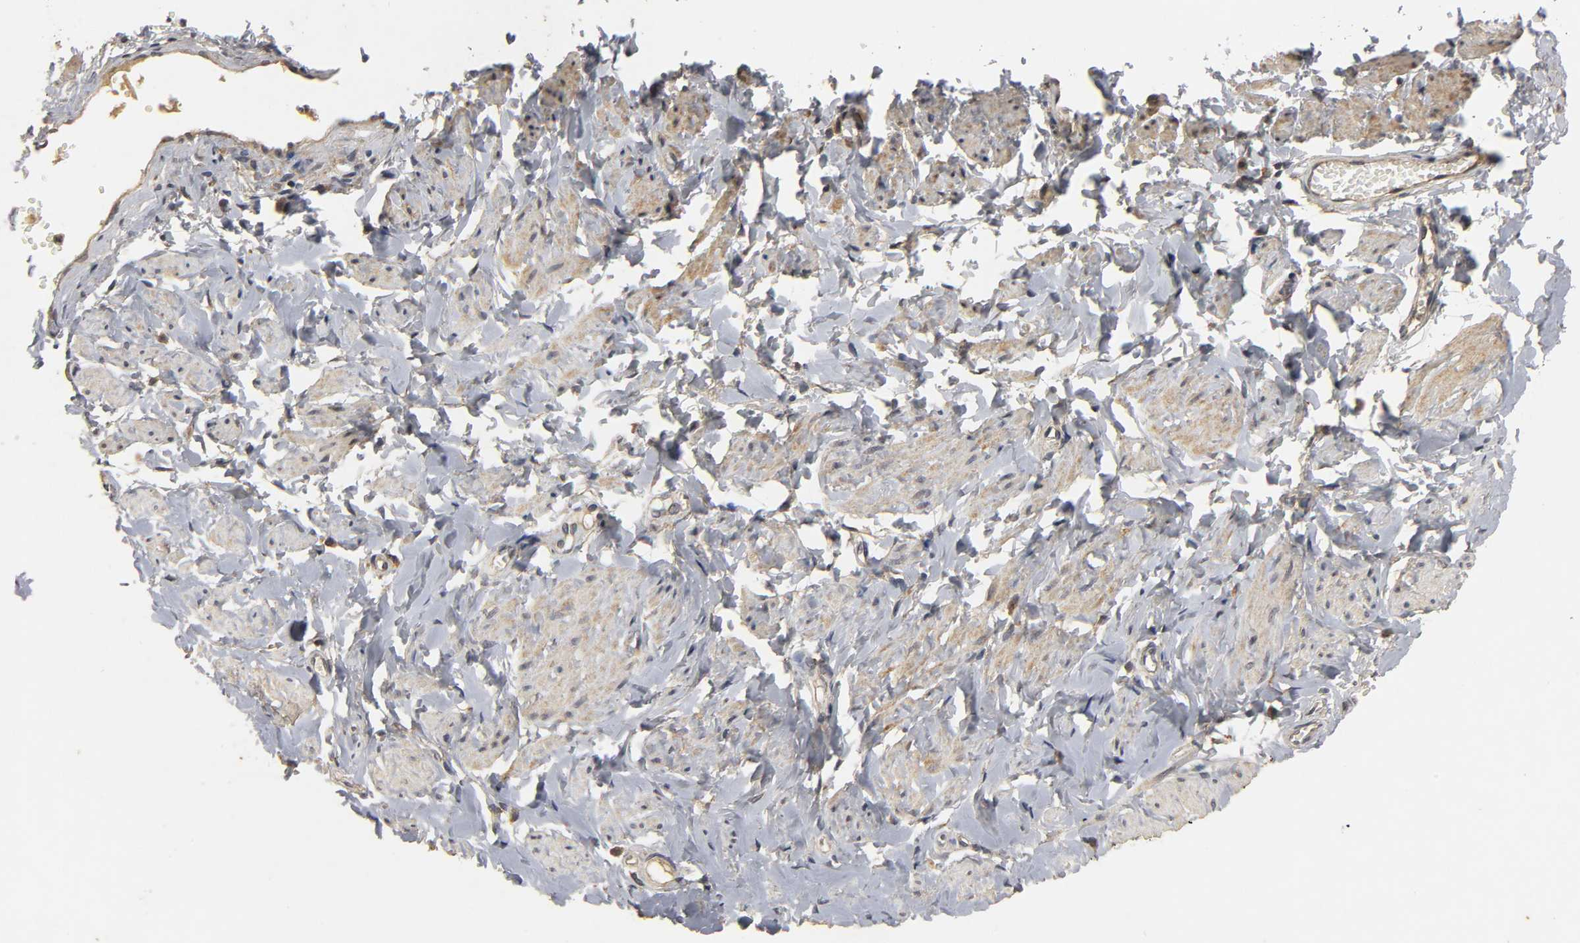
{"staining": {"intensity": "weak", "quantity": ">75%", "location": "cytoplasmic/membranous"}, "tissue": "vagina", "cell_type": "Squamous epithelial cells", "image_type": "normal", "snomed": [{"axis": "morphology", "description": "Normal tissue, NOS"}, {"axis": "topography", "description": "Vagina"}], "caption": "IHC of unremarkable human vagina demonstrates low levels of weak cytoplasmic/membranous positivity in approximately >75% of squamous epithelial cells.", "gene": "TRAF6", "patient": {"sex": "female", "age": 55}}